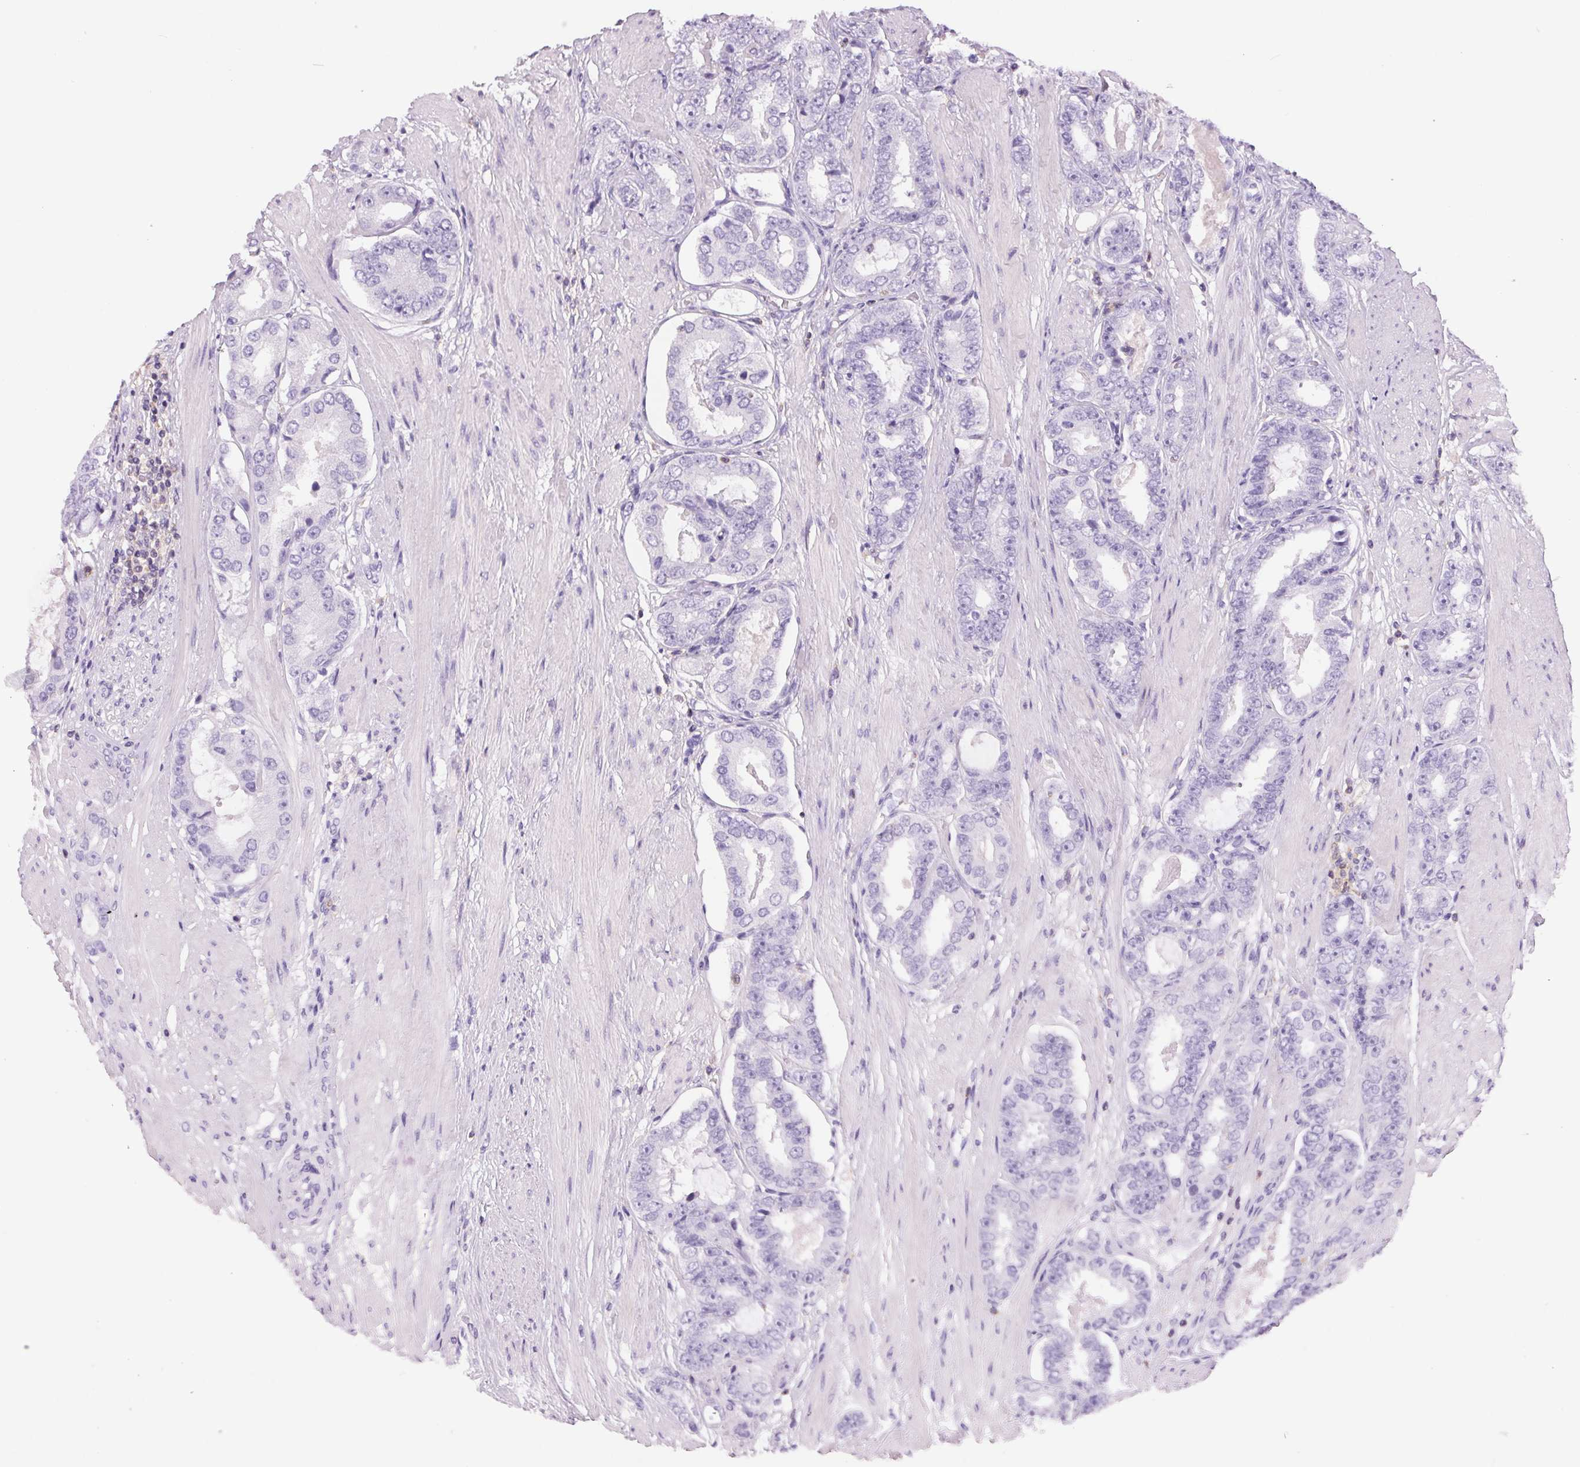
{"staining": {"intensity": "negative", "quantity": "none", "location": "none"}, "tissue": "prostate cancer", "cell_type": "Tumor cells", "image_type": "cancer", "snomed": [{"axis": "morphology", "description": "Adenocarcinoma, High grade"}, {"axis": "topography", "description": "Prostate"}], "caption": "Immunohistochemical staining of prostate cancer exhibits no significant staining in tumor cells.", "gene": "S100A2", "patient": {"sex": "male", "age": 63}}